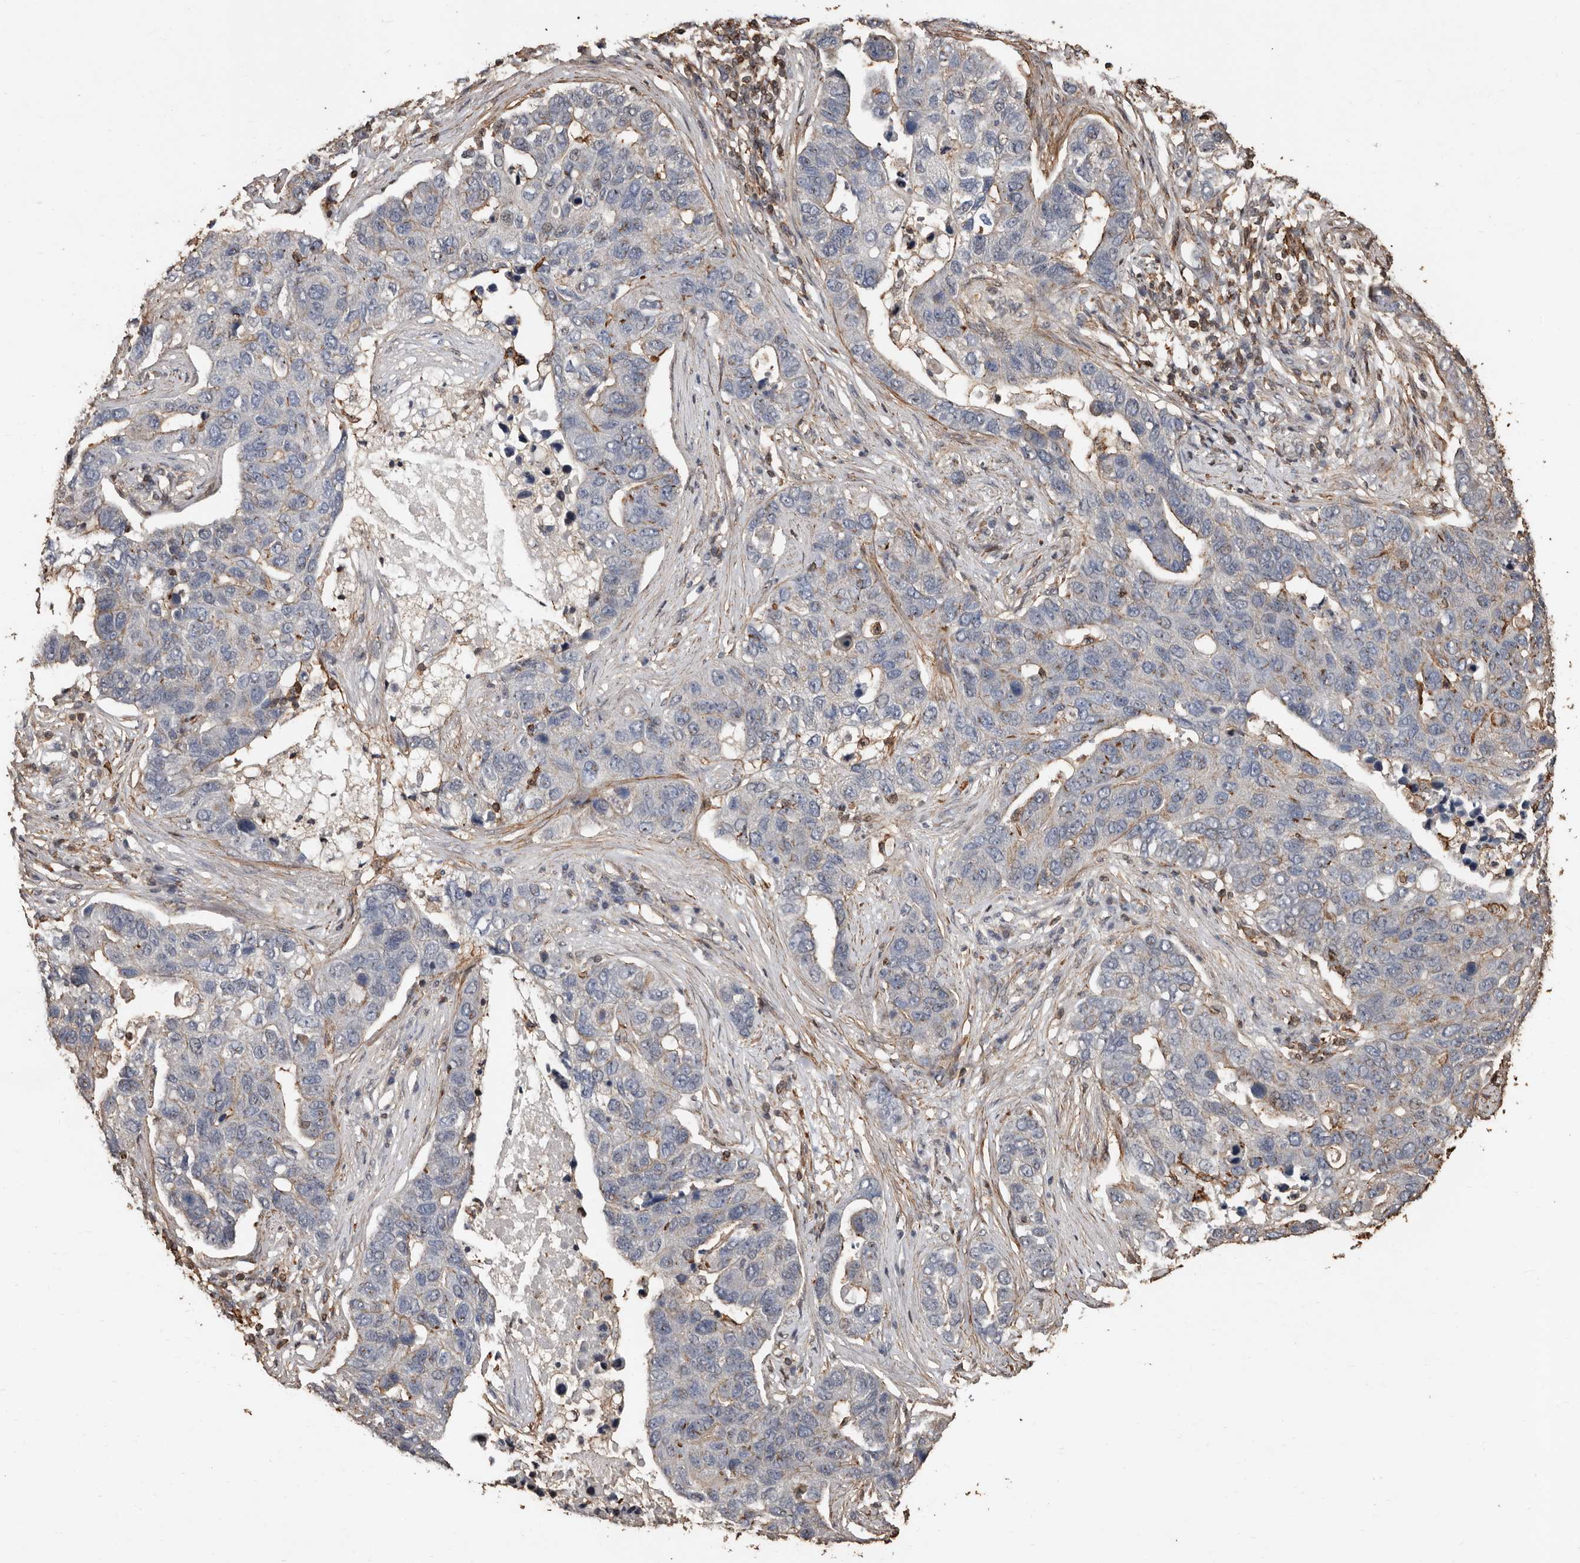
{"staining": {"intensity": "weak", "quantity": "25%-75%", "location": "cytoplasmic/membranous"}, "tissue": "pancreatic cancer", "cell_type": "Tumor cells", "image_type": "cancer", "snomed": [{"axis": "morphology", "description": "Adenocarcinoma, NOS"}, {"axis": "topography", "description": "Pancreas"}], "caption": "A photomicrograph of adenocarcinoma (pancreatic) stained for a protein reveals weak cytoplasmic/membranous brown staining in tumor cells. The staining is performed using DAB (3,3'-diaminobenzidine) brown chromogen to label protein expression. The nuclei are counter-stained blue using hematoxylin.", "gene": "GSK3A", "patient": {"sex": "female", "age": 61}}